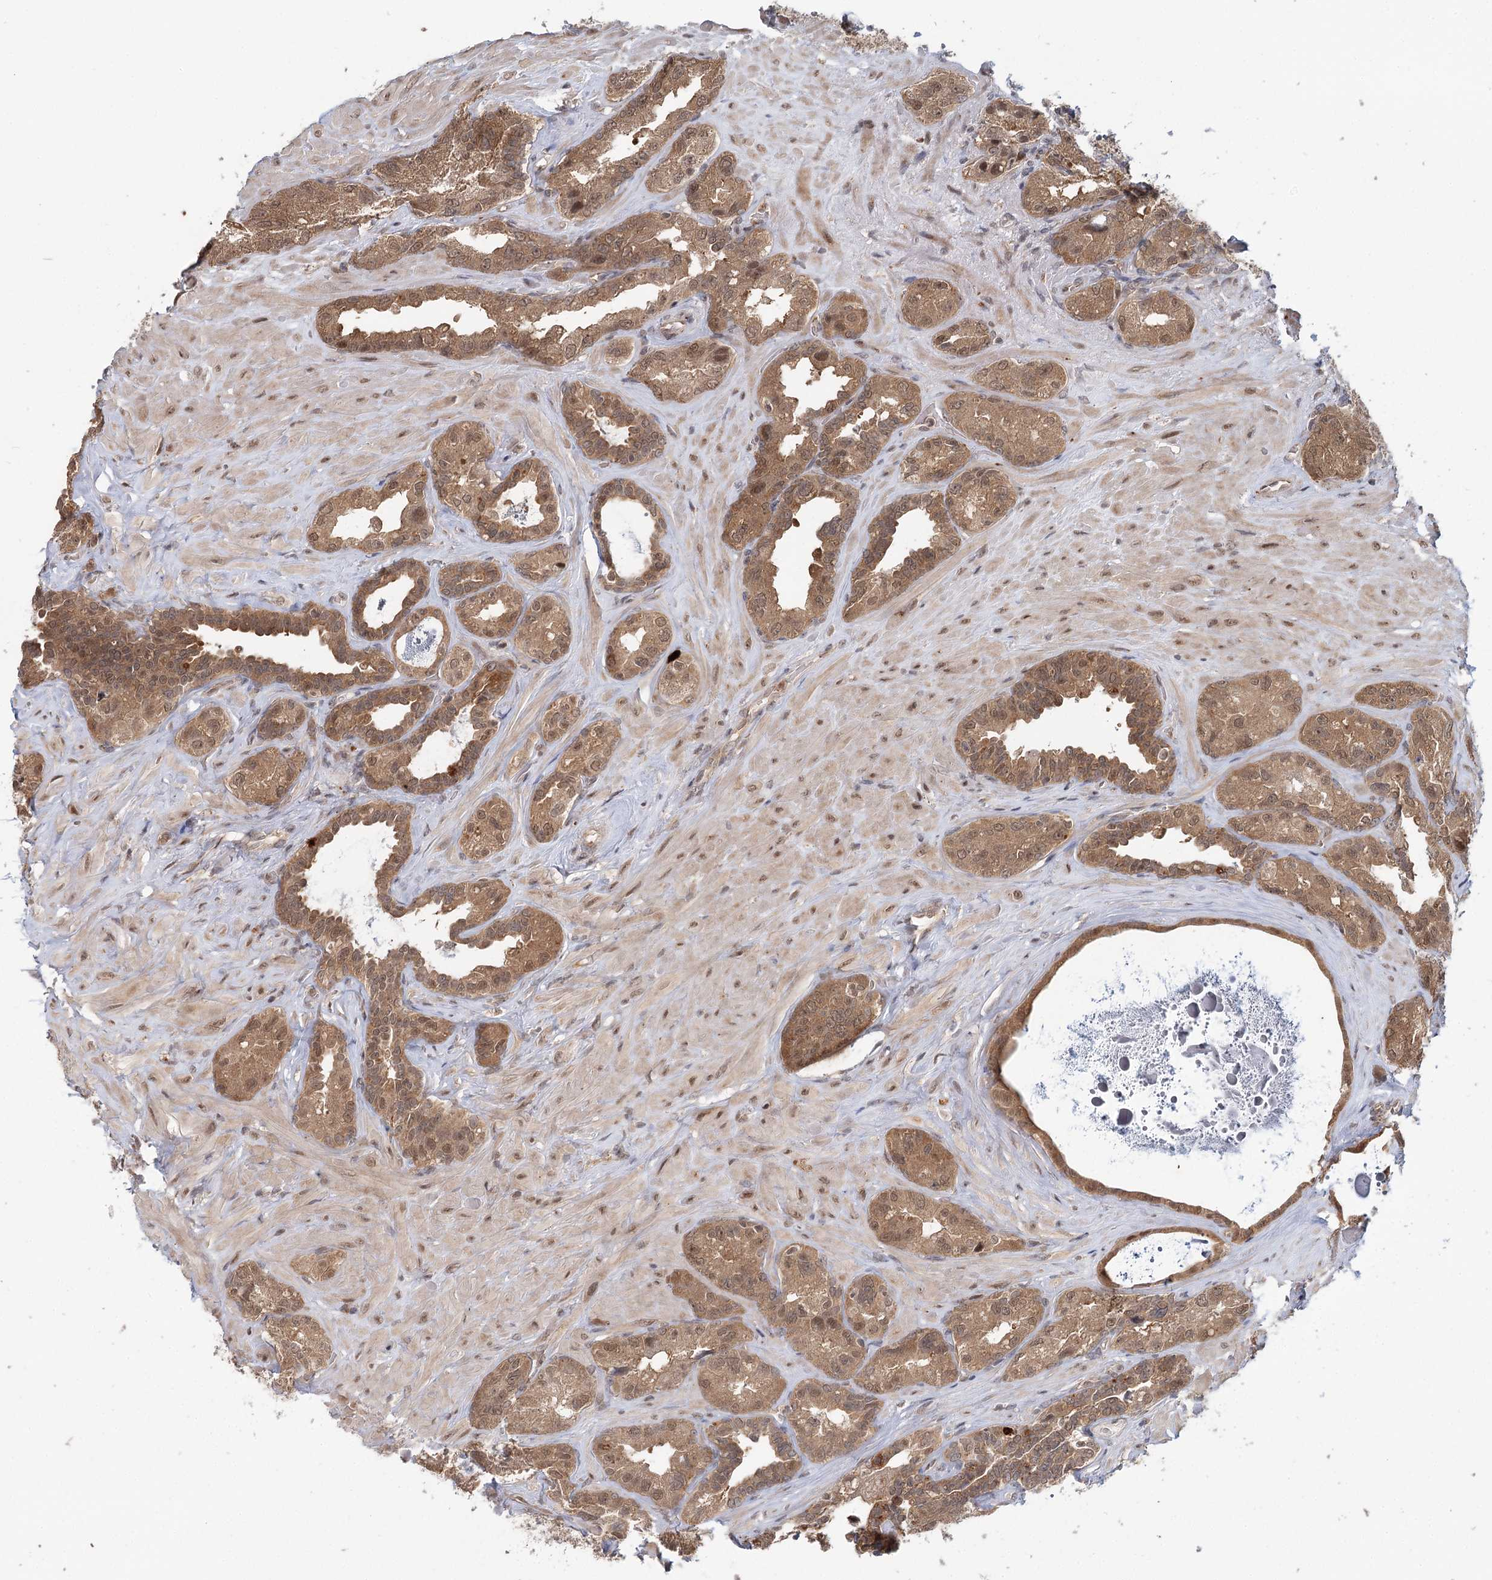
{"staining": {"intensity": "moderate", "quantity": ">75%", "location": "cytoplasmic/membranous,nuclear"}, "tissue": "seminal vesicle", "cell_type": "Glandular cells", "image_type": "normal", "snomed": [{"axis": "morphology", "description": "Normal tissue, NOS"}, {"axis": "topography", "description": "Seminal veicle"}, {"axis": "topography", "description": "Peripheral nerve tissue"}], "caption": "Immunohistochemistry of unremarkable seminal vesicle displays medium levels of moderate cytoplasmic/membranous,nuclear staining in approximately >75% of glandular cells.", "gene": "N6AMT1", "patient": {"sex": "male", "age": 67}}